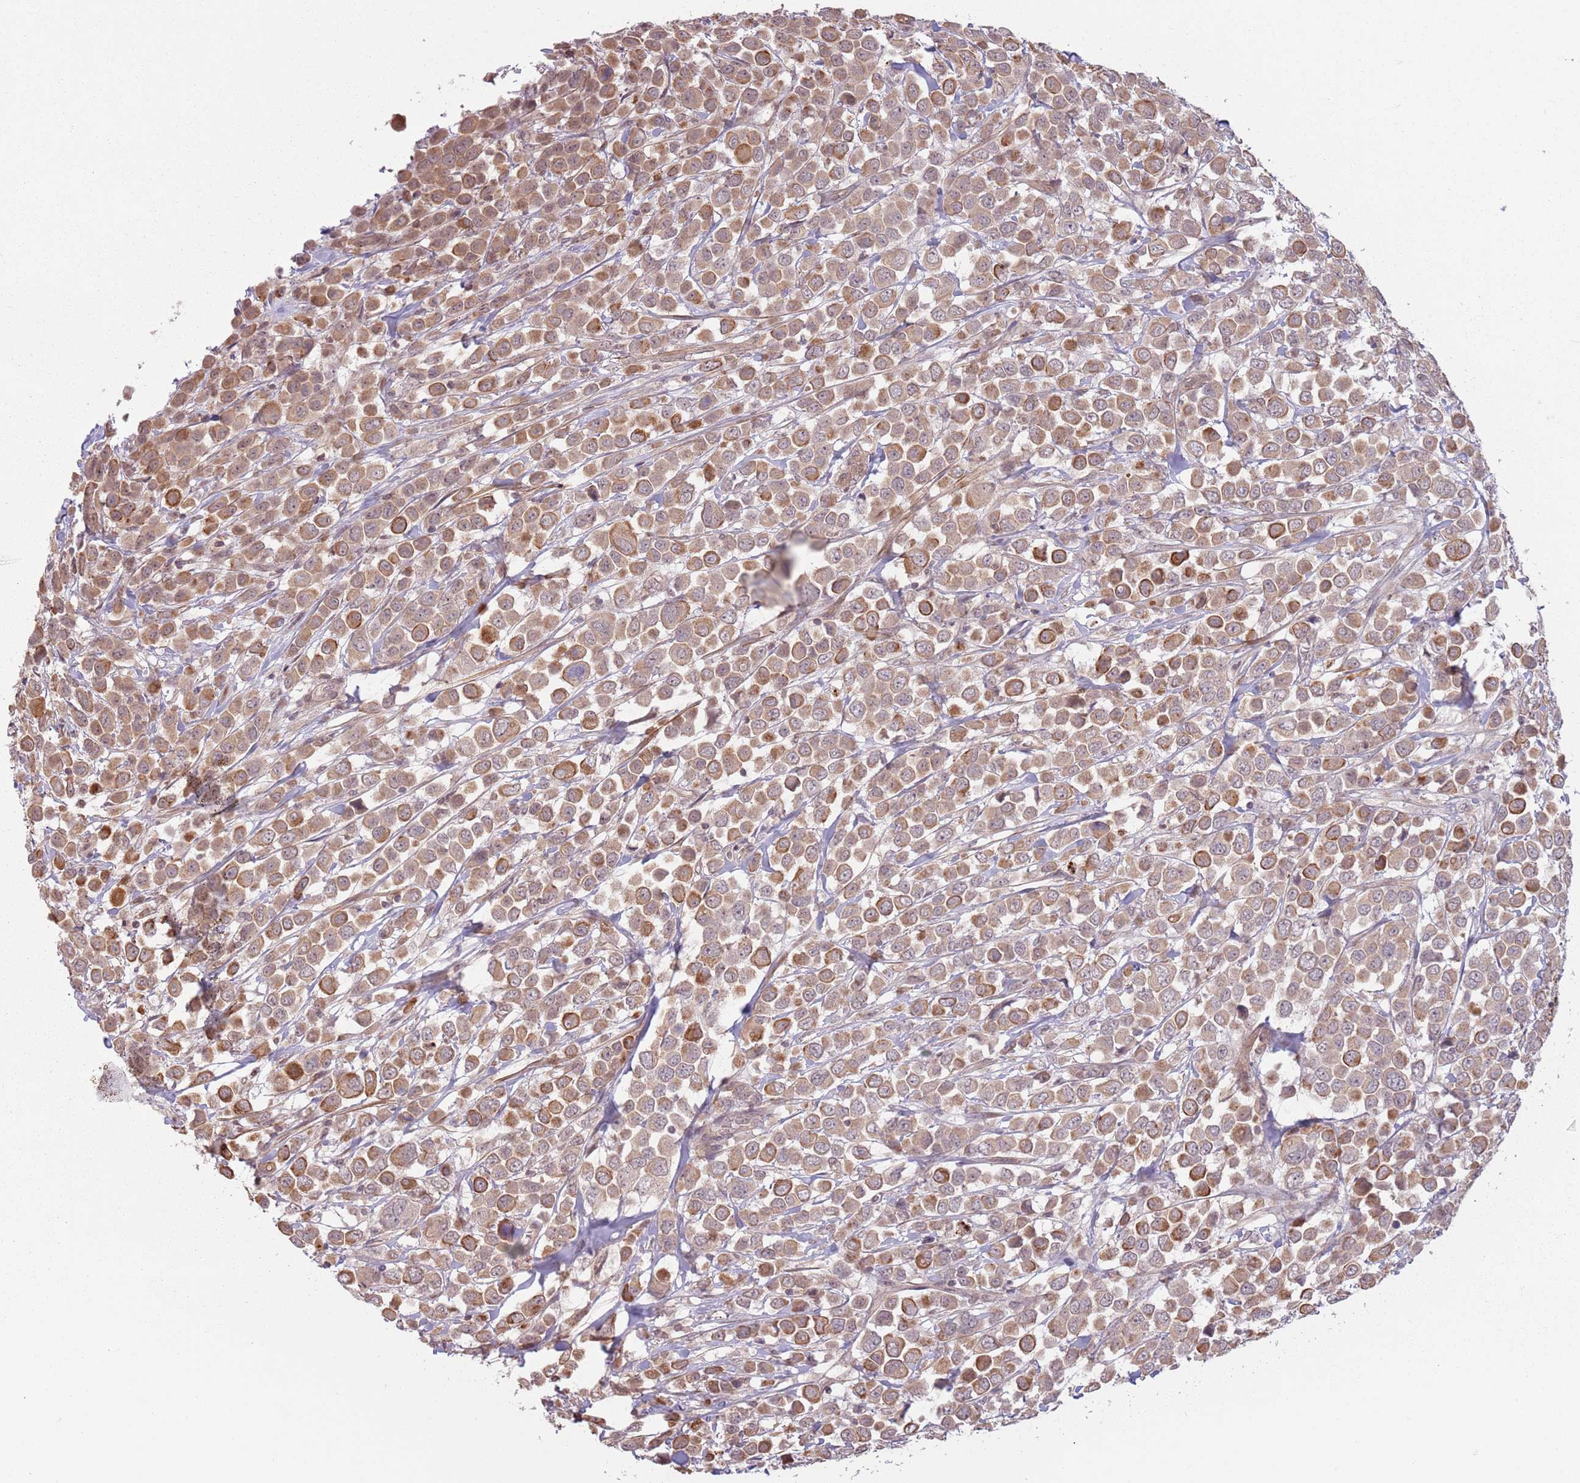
{"staining": {"intensity": "moderate", "quantity": ">75%", "location": "cytoplasmic/membranous"}, "tissue": "breast cancer", "cell_type": "Tumor cells", "image_type": "cancer", "snomed": [{"axis": "morphology", "description": "Duct carcinoma"}, {"axis": "topography", "description": "Breast"}], "caption": "Breast infiltrating ductal carcinoma stained with a brown dye reveals moderate cytoplasmic/membranous positive expression in about >75% of tumor cells.", "gene": "CCDC154", "patient": {"sex": "female", "age": 61}}